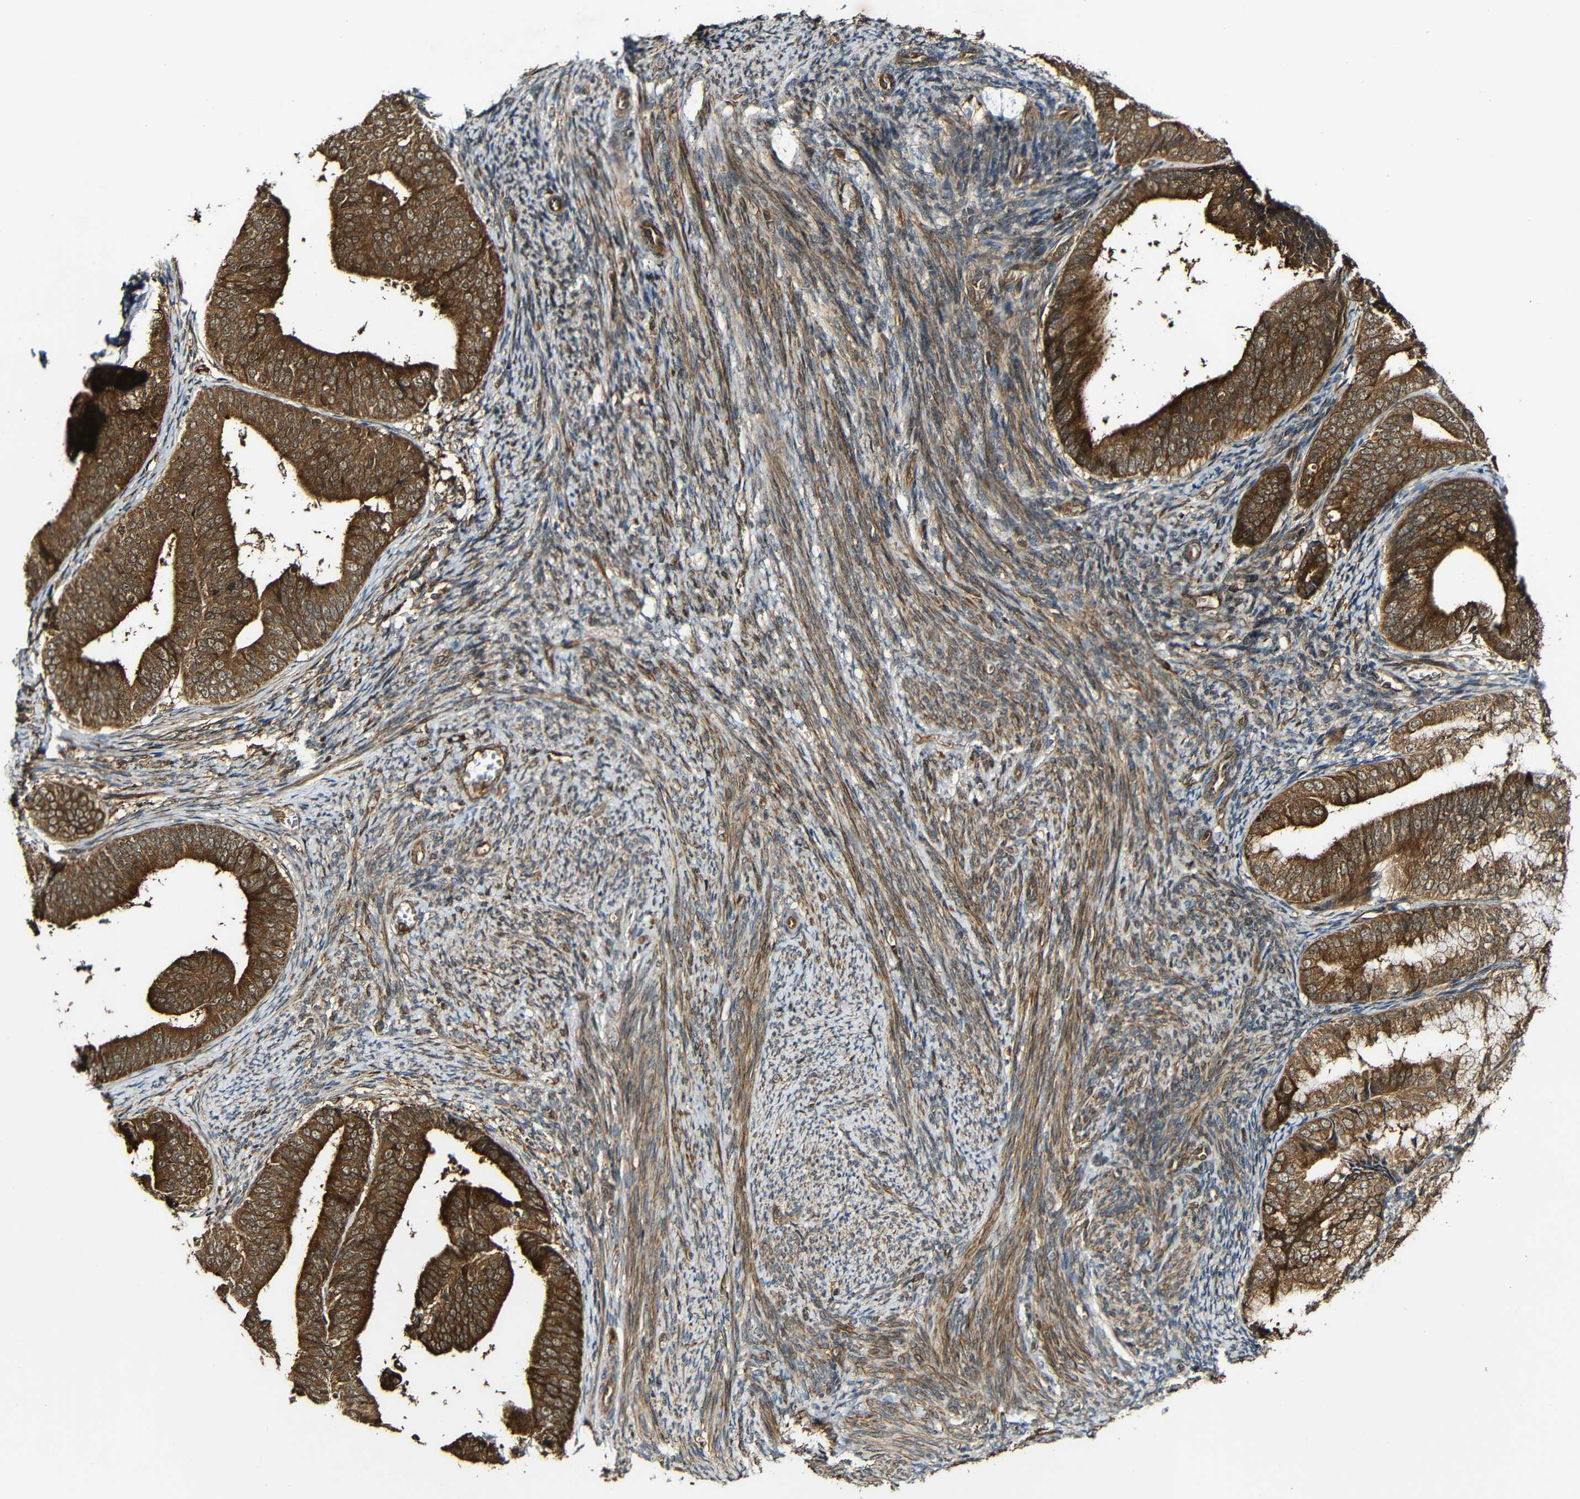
{"staining": {"intensity": "strong", "quantity": ">75%", "location": "cytoplasmic/membranous"}, "tissue": "endometrial cancer", "cell_type": "Tumor cells", "image_type": "cancer", "snomed": [{"axis": "morphology", "description": "Adenocarcinoma, NOS"}, {"axis": "topography", "description": "Endometrium"}], "caption": "The image displays a brown stain indicating the presence of a protein in the cytoplasmic/membranous of tumor cells in endometrial cancer.", "gene": "CASP8", "patient": {"sex": "female", "age": 63}}